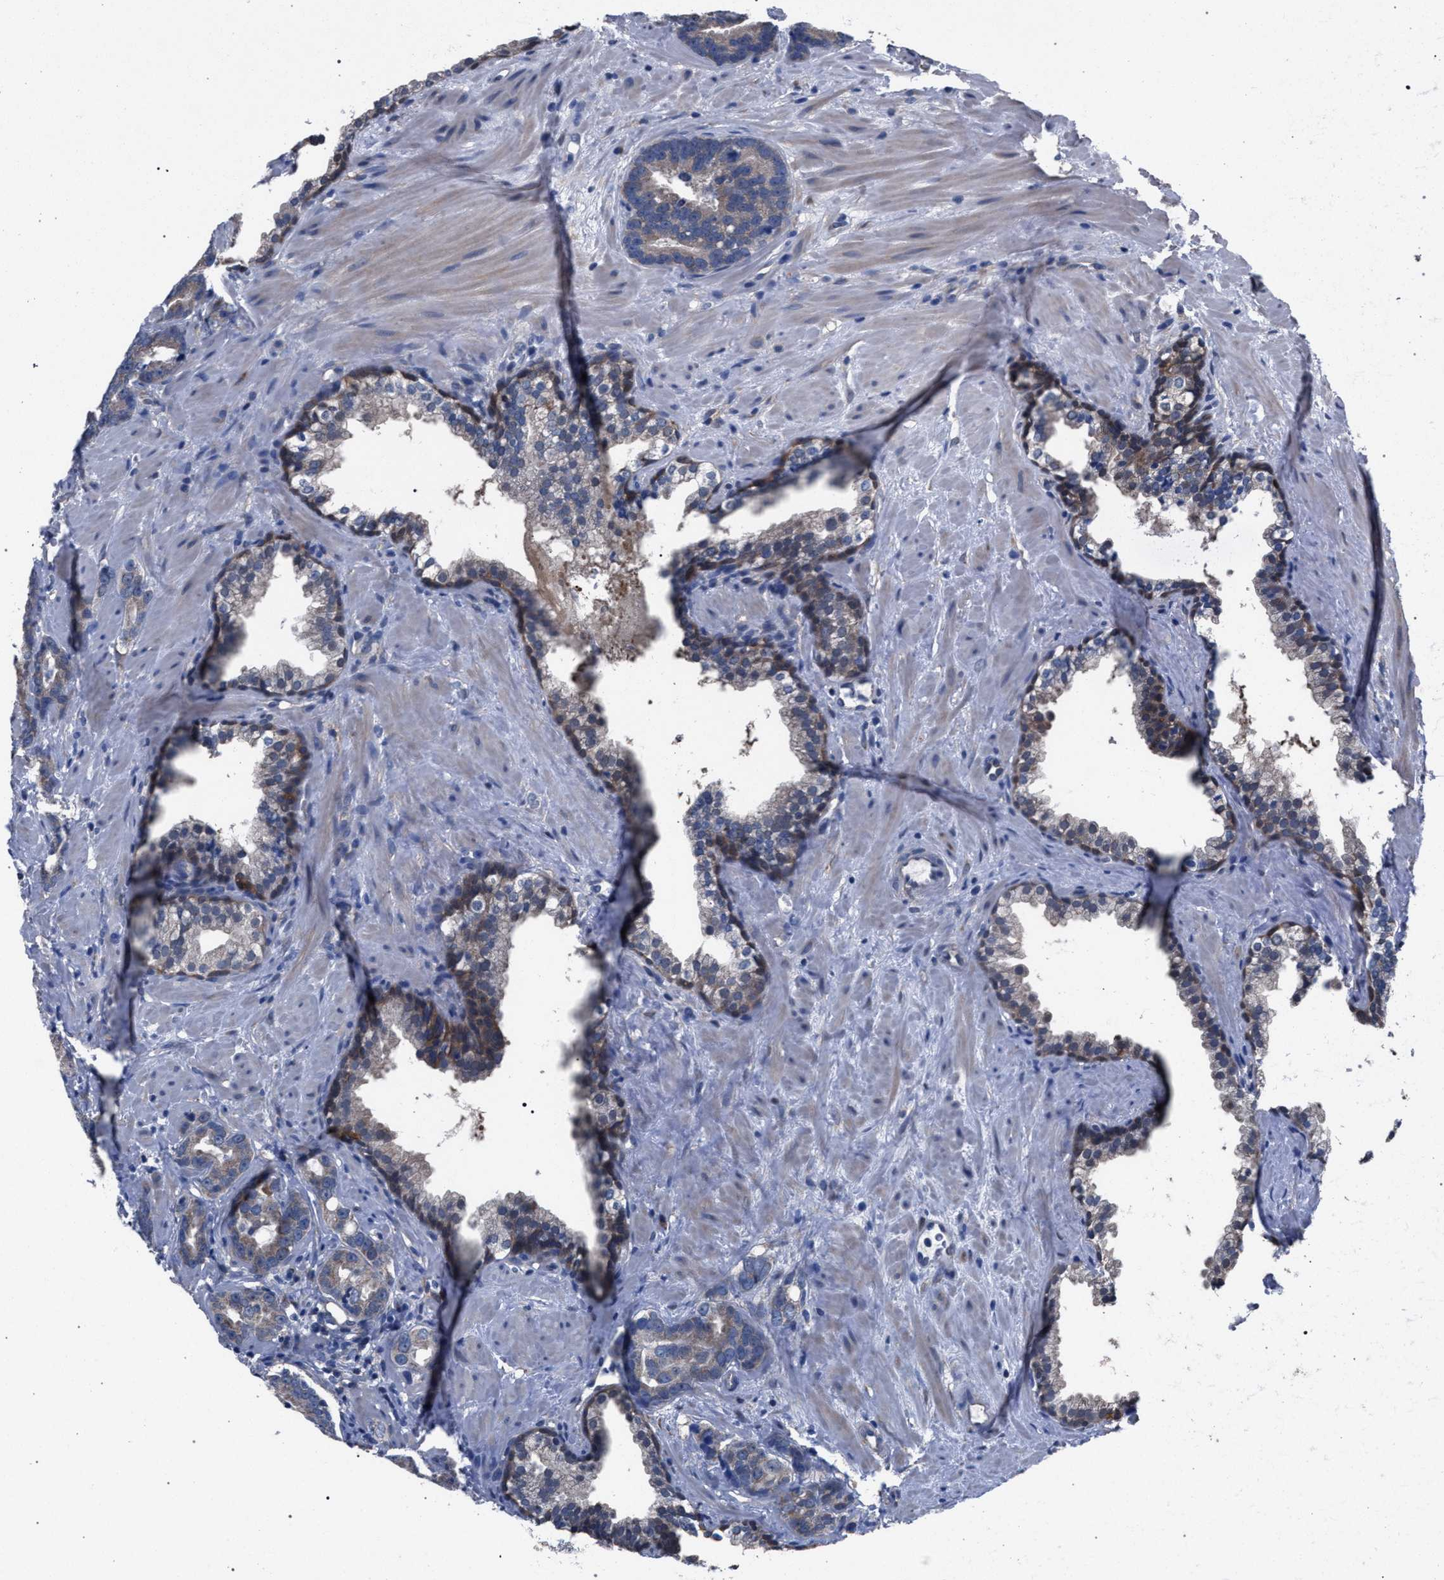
{"staining": {"intensity": "weak", "quantity": "25%-75%", "location": "cytoplasmic/membranous"}, "tissue": "prostate cancer", "cell_type": "Tumor cells", "image_type": "cancer", "snomed": [{"axis": "morphology", "description": "Adenocarcinoma, Low grade"}, {"axis": "topography", "description": "Prostate"}], "caption": "Low-grade adenocarcinoma (prostate) was stained to show a protein in brown. There is low levels of weak cytoplasmic/membranous positivity in about 25%-75% of tumor cells.", "gene": "CRYZ", "patient": {"sex": "male", "age": 59}}